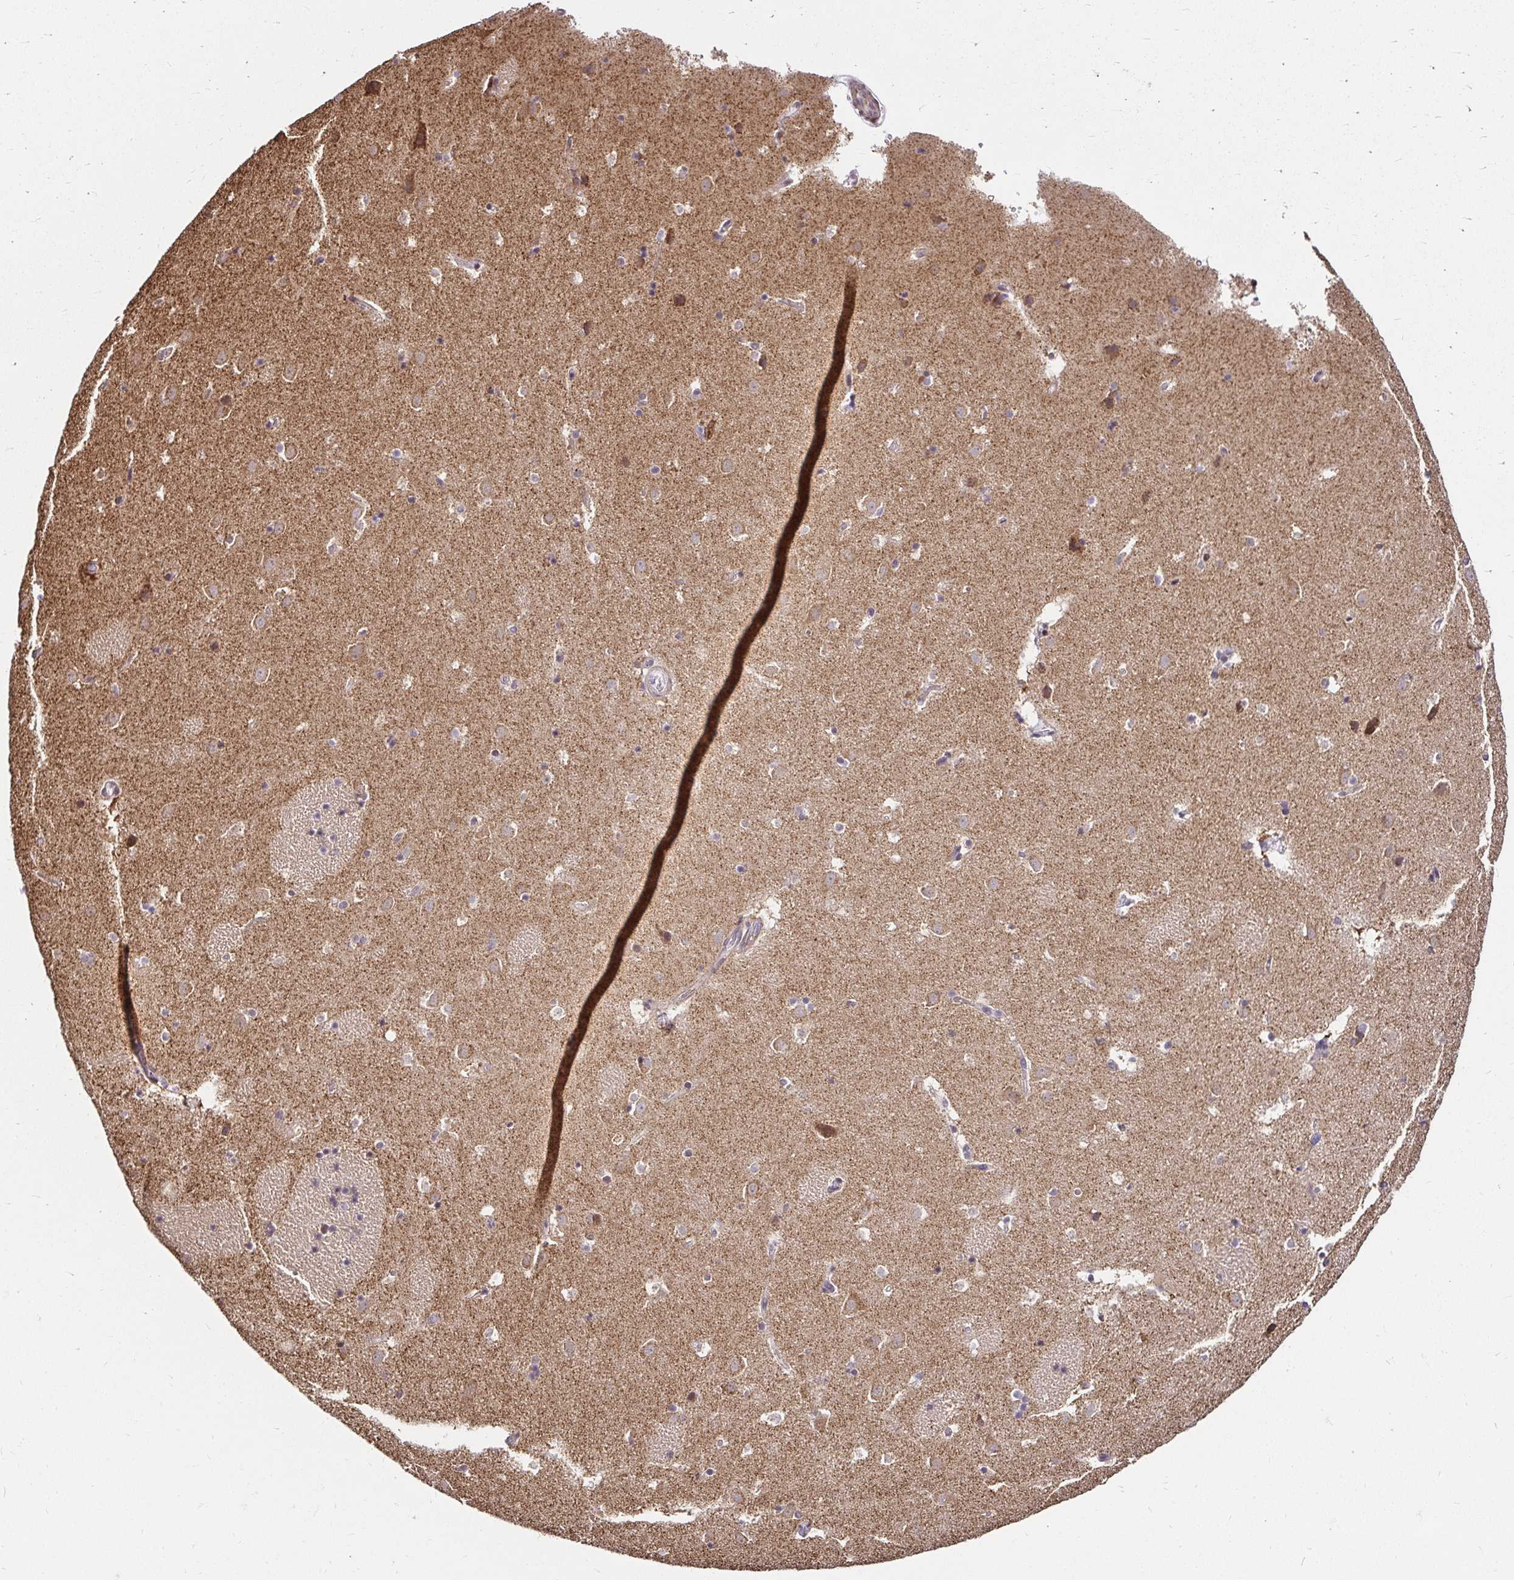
{"staining": {"intensity": "moderate", "quantity": "<25%", "location": "cytoplasmic/membranous"}, "tissue": "caudate", "cell_type": "Glial cells", "image_type": "normal", "snomed": [{"axis": "morphology", "description": "Normal tissue, NOS"}, {"axis": "topography", "description": "Lateral ventricle wall"}], "caption": "Caudate stained with DAB (3,3'-diaminobenzidine) immunohistochemistry (IHC) reveals low levels of moderate cytoplasmic/membranous staining in about <25% of glial cells.", "gene": "TIMM50", "patient": {"sex": "male", "age": 37}}